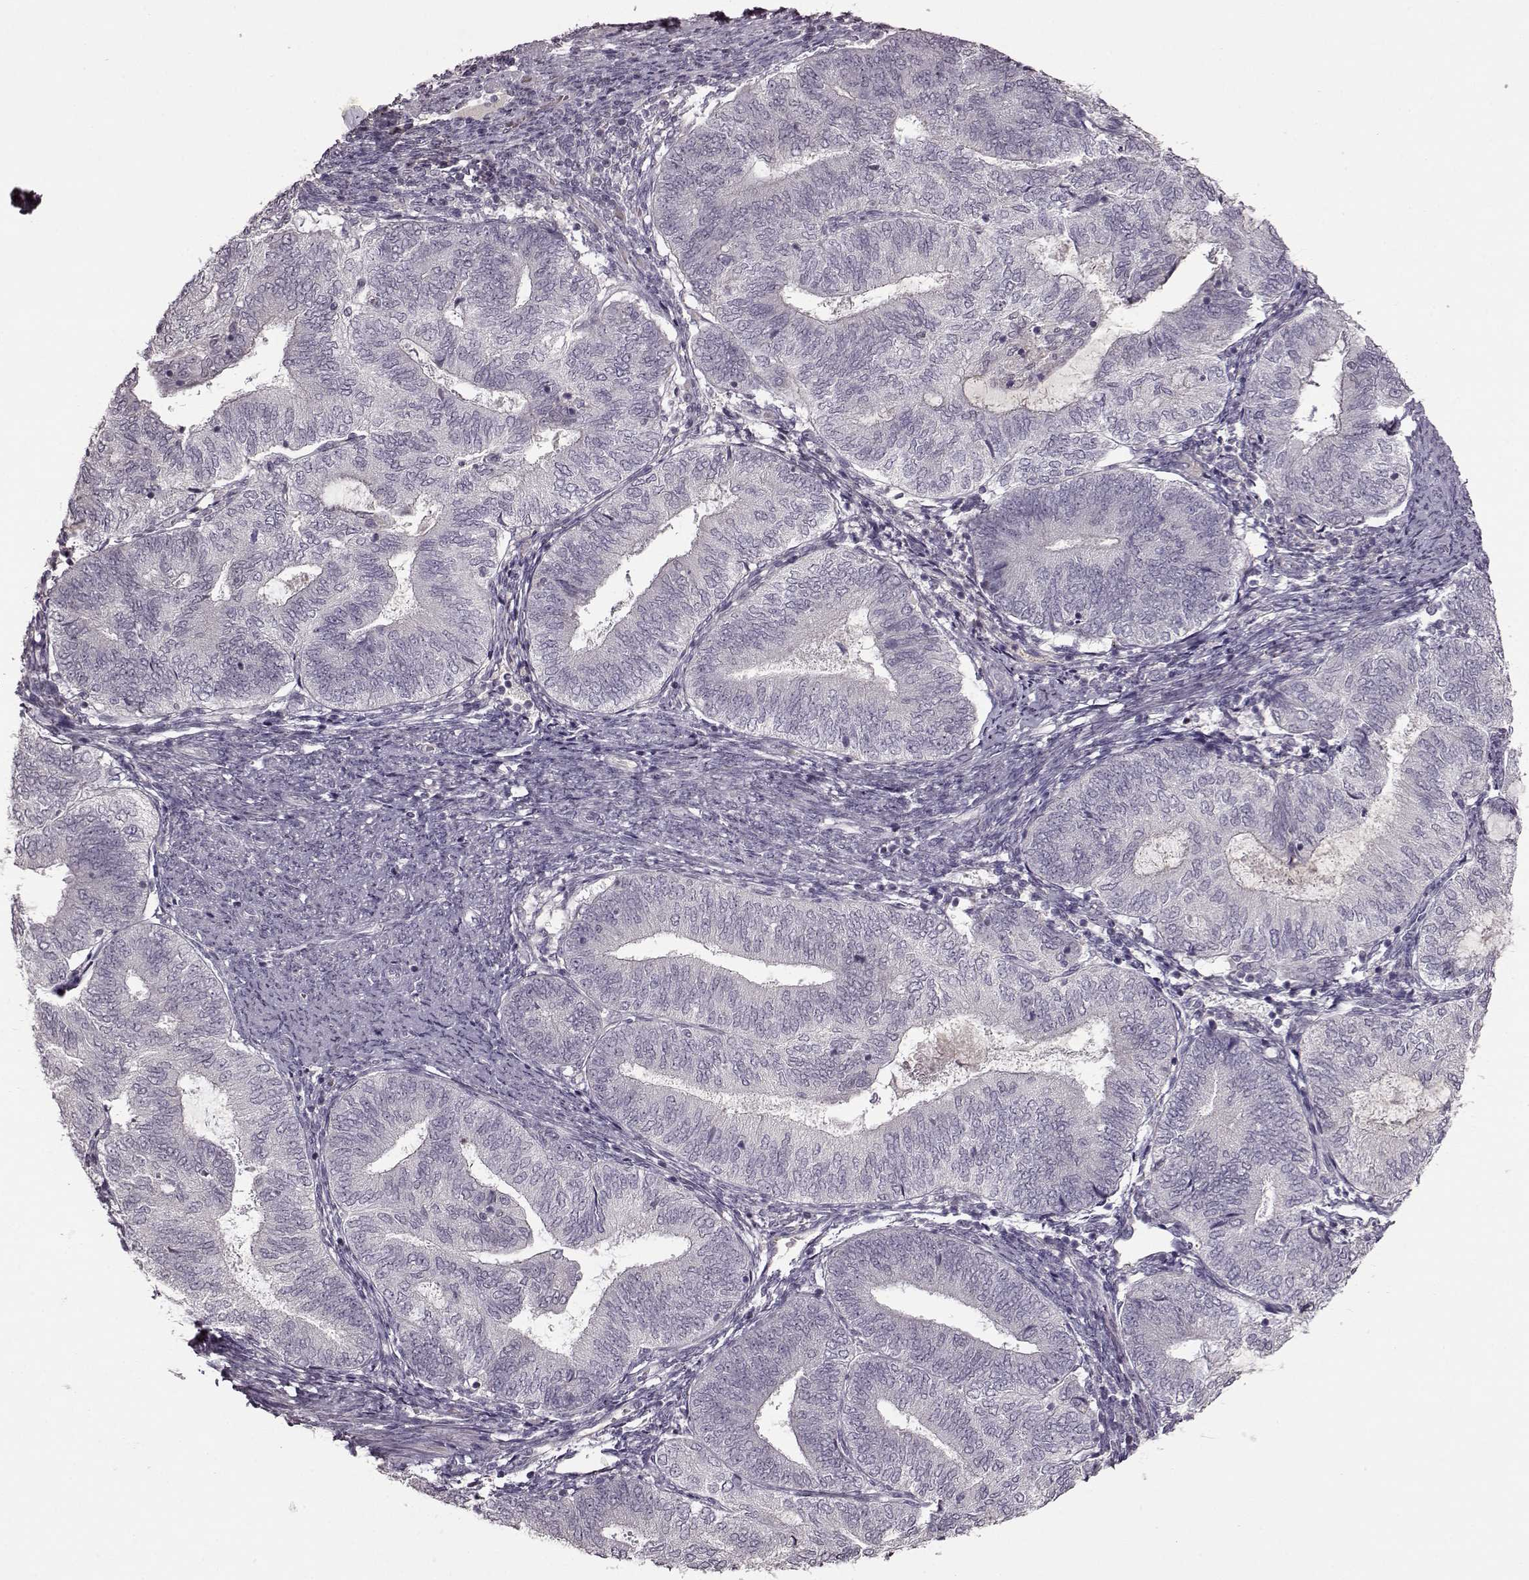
{"staining": {"intensity": "negative", "quantity": "none", "location": "none"}, "tissue": "endometrial cancer", "cell_type": "Tumor cells", "image_type": "cancer", "snomed": [{"axis": "morphology", "description": "Adenocarcinoma, NOS"}, {"axis": "topography", "description": "Endometrium"}], "caption": "The image exhibits no staining of tumor cells in adenocarcinoma (endometrial).", "gene": "CNGA3", "patient": {"sex": "female", "age": 65}}